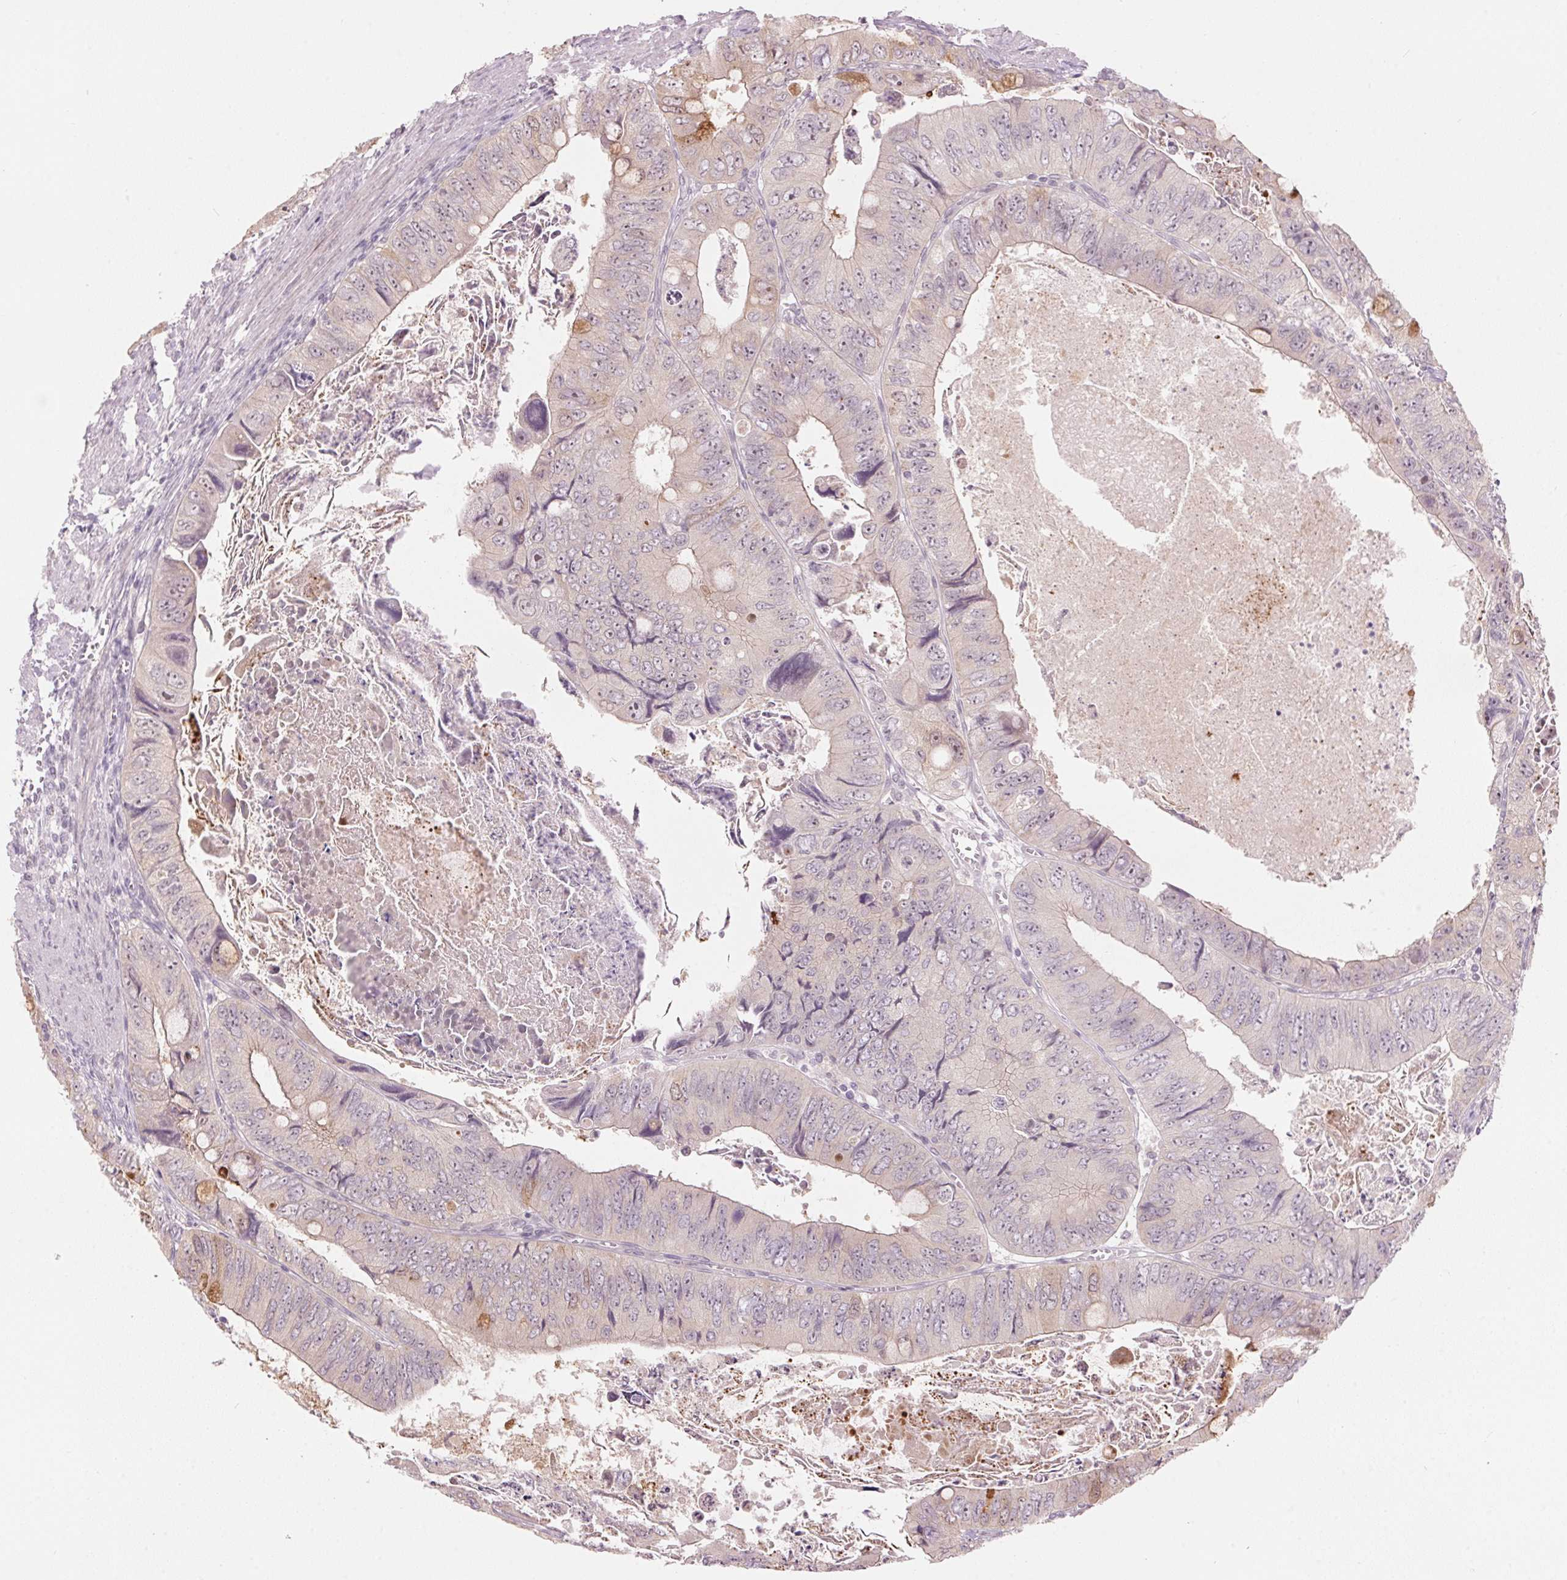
{"staining": {"intensity": "weak", "quantity": "<25%", "location": "cytoplasmic/membranous"}, "tissue": "colorectal cancer", "cell_type": "Tumor cells", "image_type": "cancer", "snomed": [{"axis": "morphology", "description": "Adenocarcinoma, NOS"}, {"axis": "topography", "description": "Colon"}], "caption": "An immunohistochemistry photomicrograph of colorectal adenocarcinoma is shown. There is no staining in tumor cells of colorectal adenocarcinoma.", "gene": "TMED6", "patient": {"sex": "female", "age": 84}}